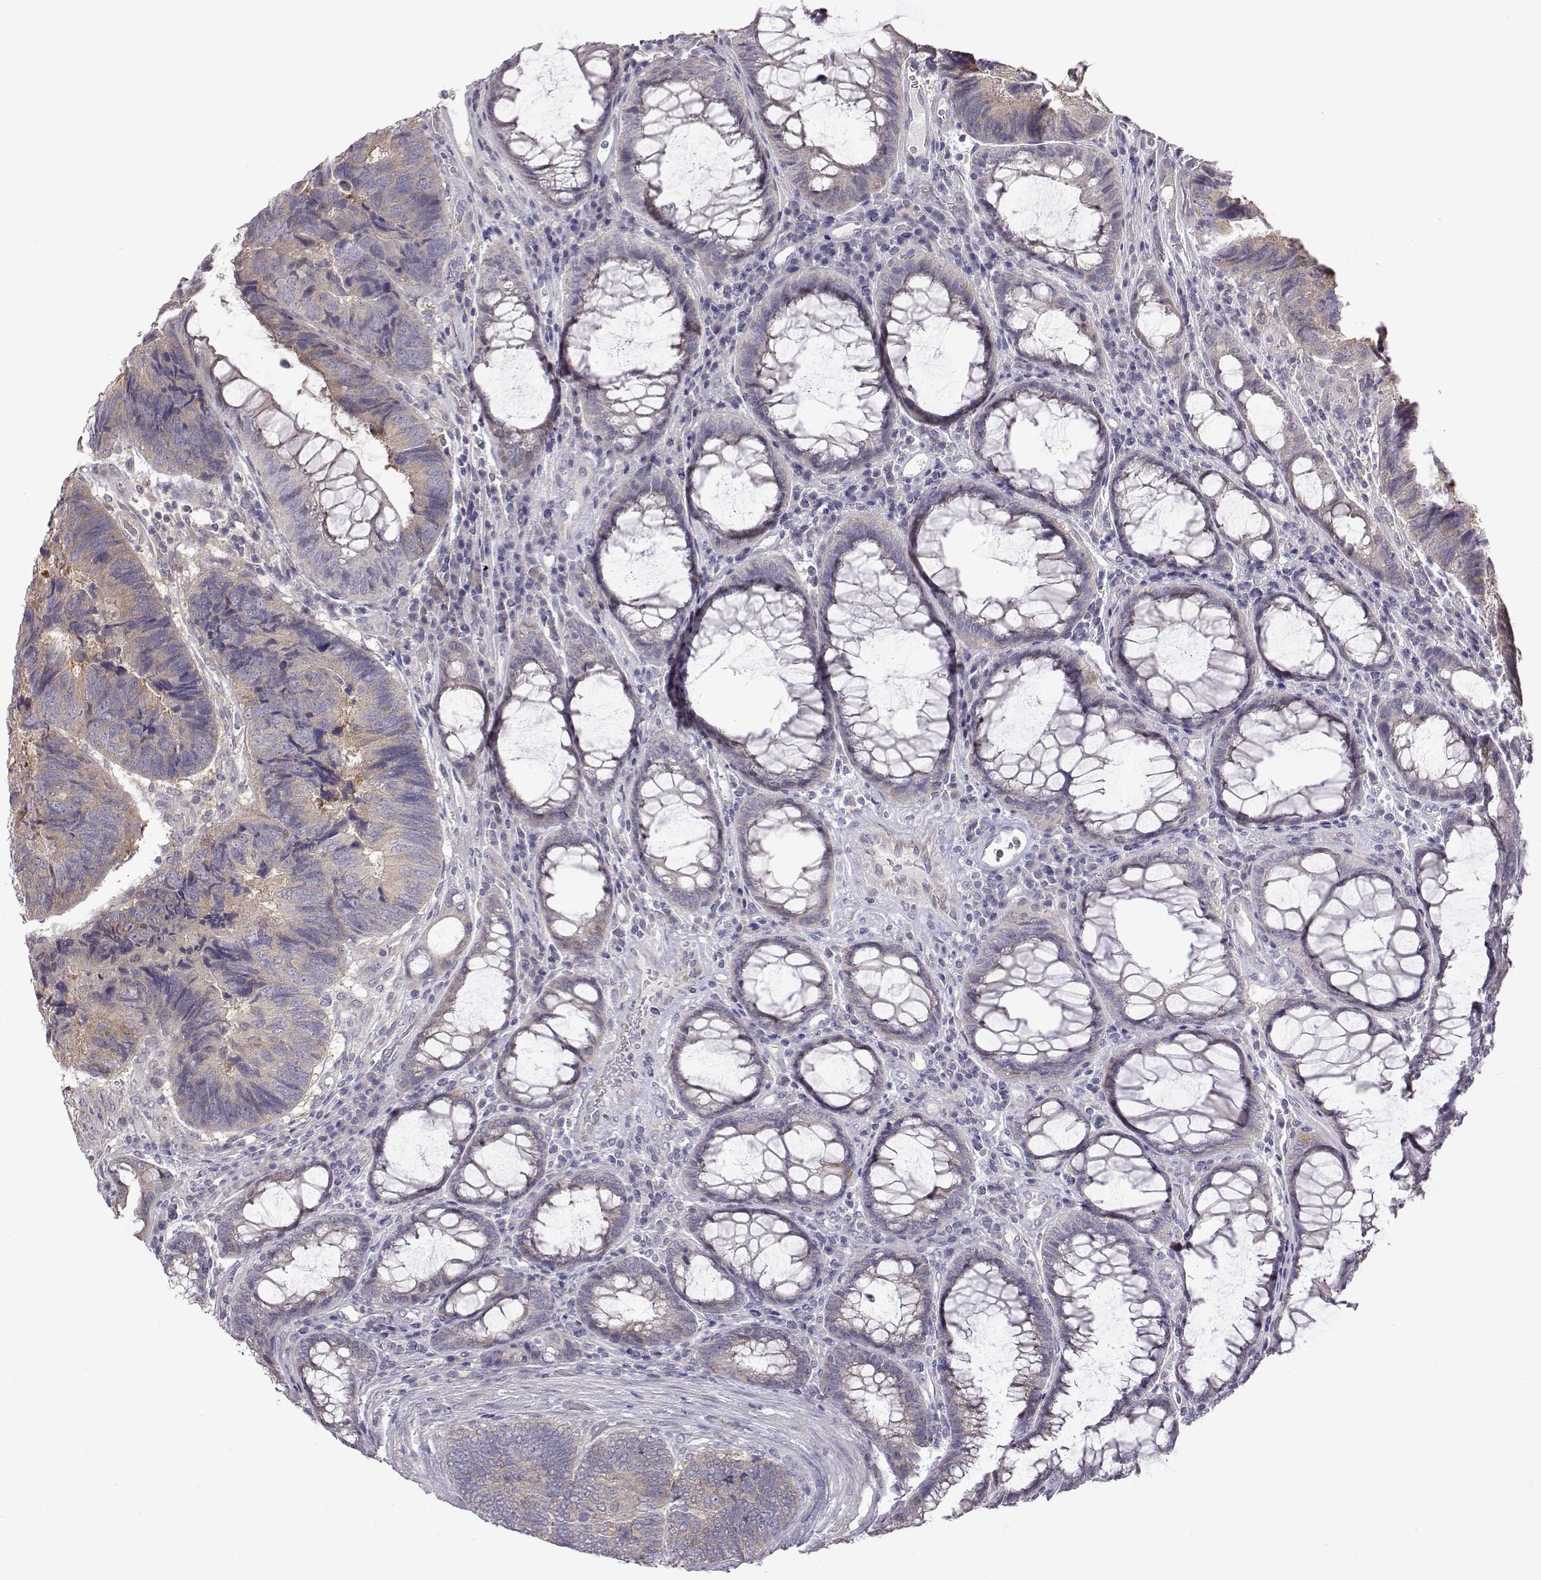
{"staining": {"intensity": "weak", "quantity": "25%-75%", "location": "cytoplasmic/membranous"}, "tissue": "colorectal cancer", "cell_type": "Tumor cells", "image_type": "cancer", "snomed": [{"axis": "morphology", "description": "Adenocarcinoma, NOS"}, {"axis": "topography", "description": "Colon"}], "caption": "A brown stain labels weak cytoplasmic/membranous expression of a protein in human colorectal cancer tumor cells.", "gene": "VGF", "patient": {"sex": "female", "age": 67}}